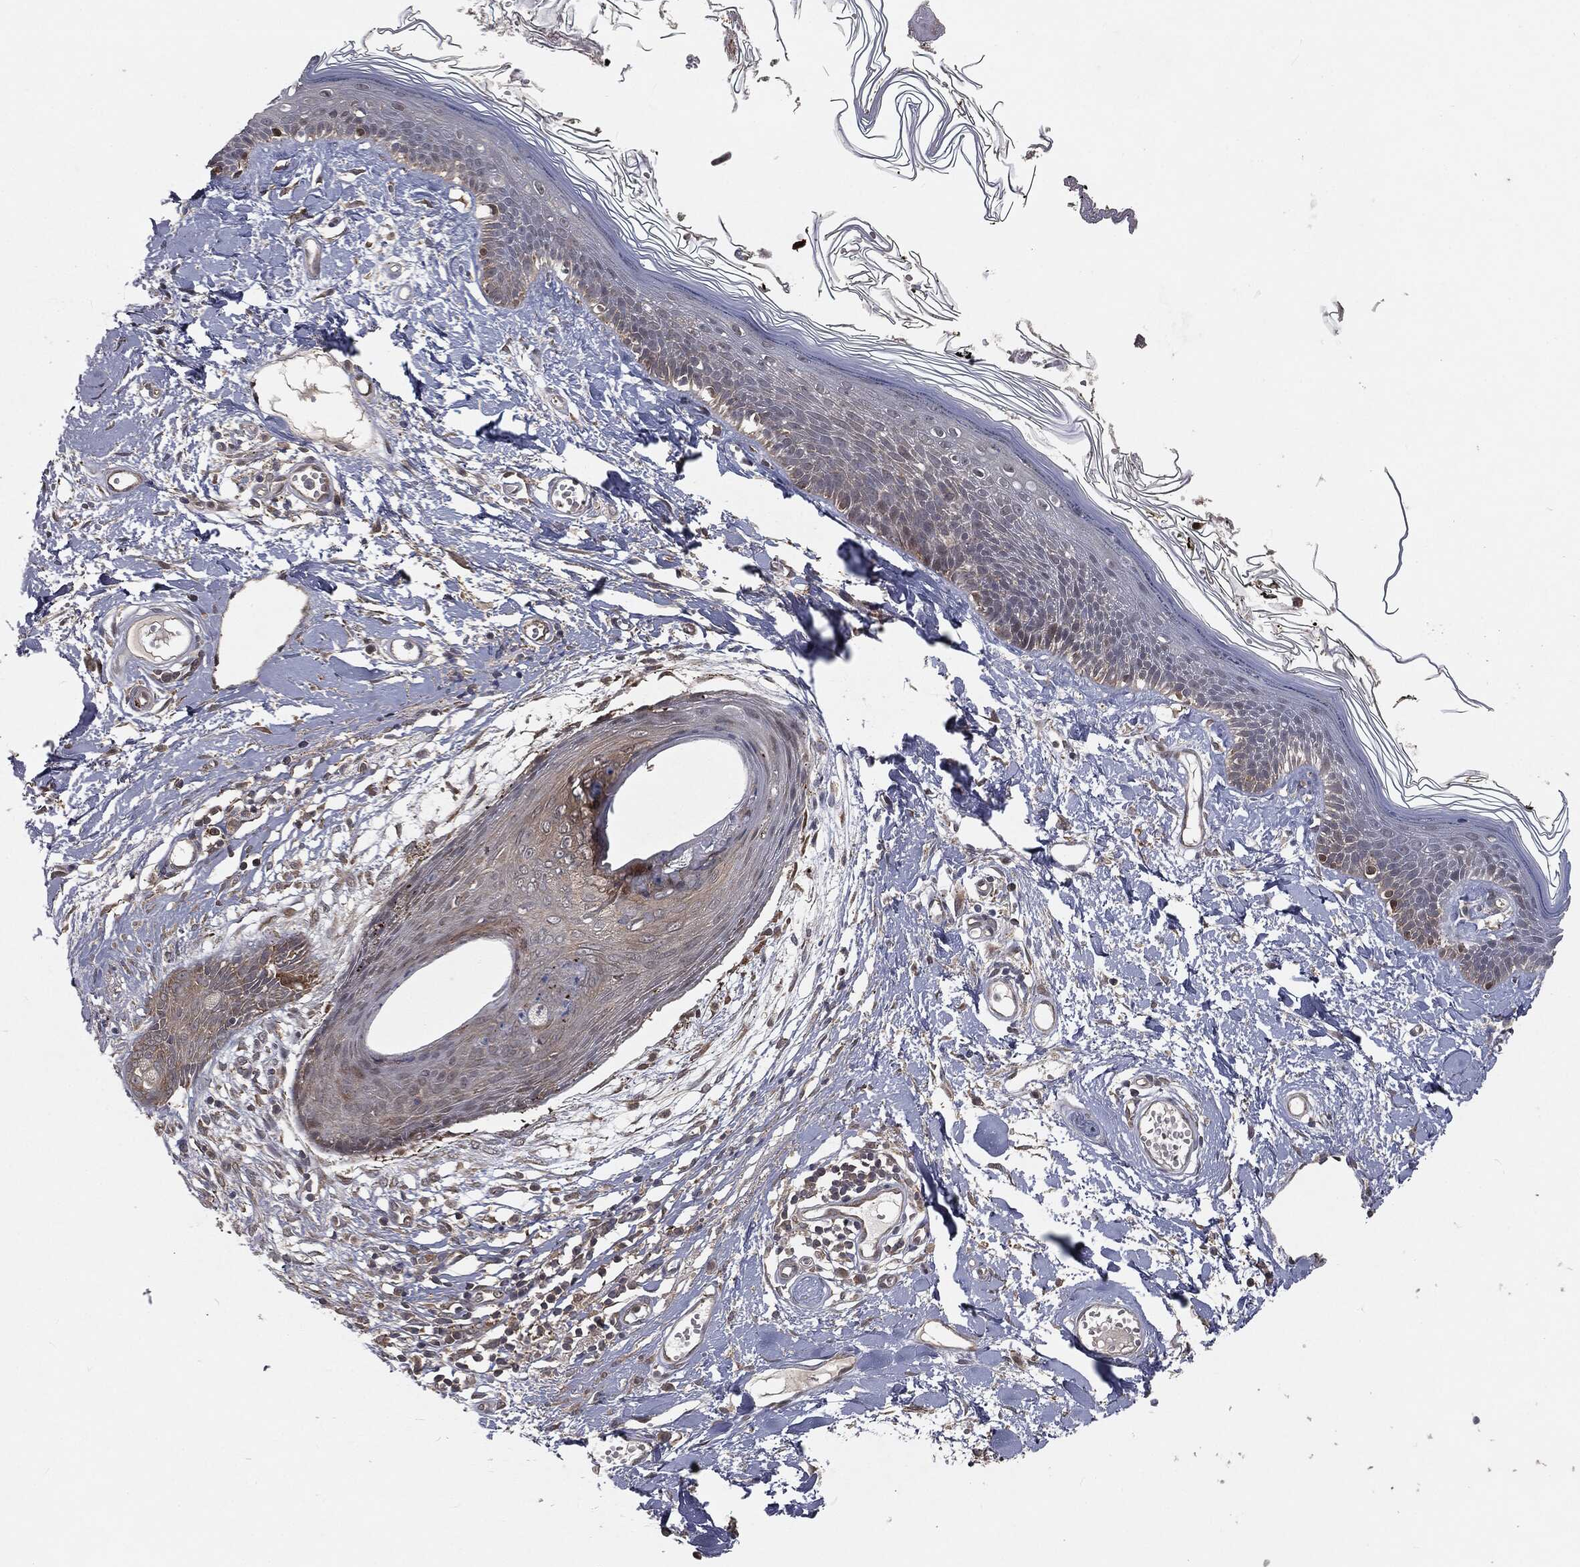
{"staining": {"intensity": "weak", "quantity": "25%-75%", "location": "cytoplasmic/membranous"}, "tissue": "skin", "cell_type": "Fibroblasts", "image_type": "normal", "snomed": [{"axis": "morphology", "description": "Normal tissue, NOS"}, {"axis": "topography", "description": "Skin"}], "caption": "Protein staining shows weak cytoplasmic/membranous expression in about 25%-75% of fibroblasts in benign skin. Immunohistochemistry (ihc) stains the protein of interest in brown and the nuclei are stained blue.", "gene": "FBXO7", "patient": {"sex": "male", "age": 76}}